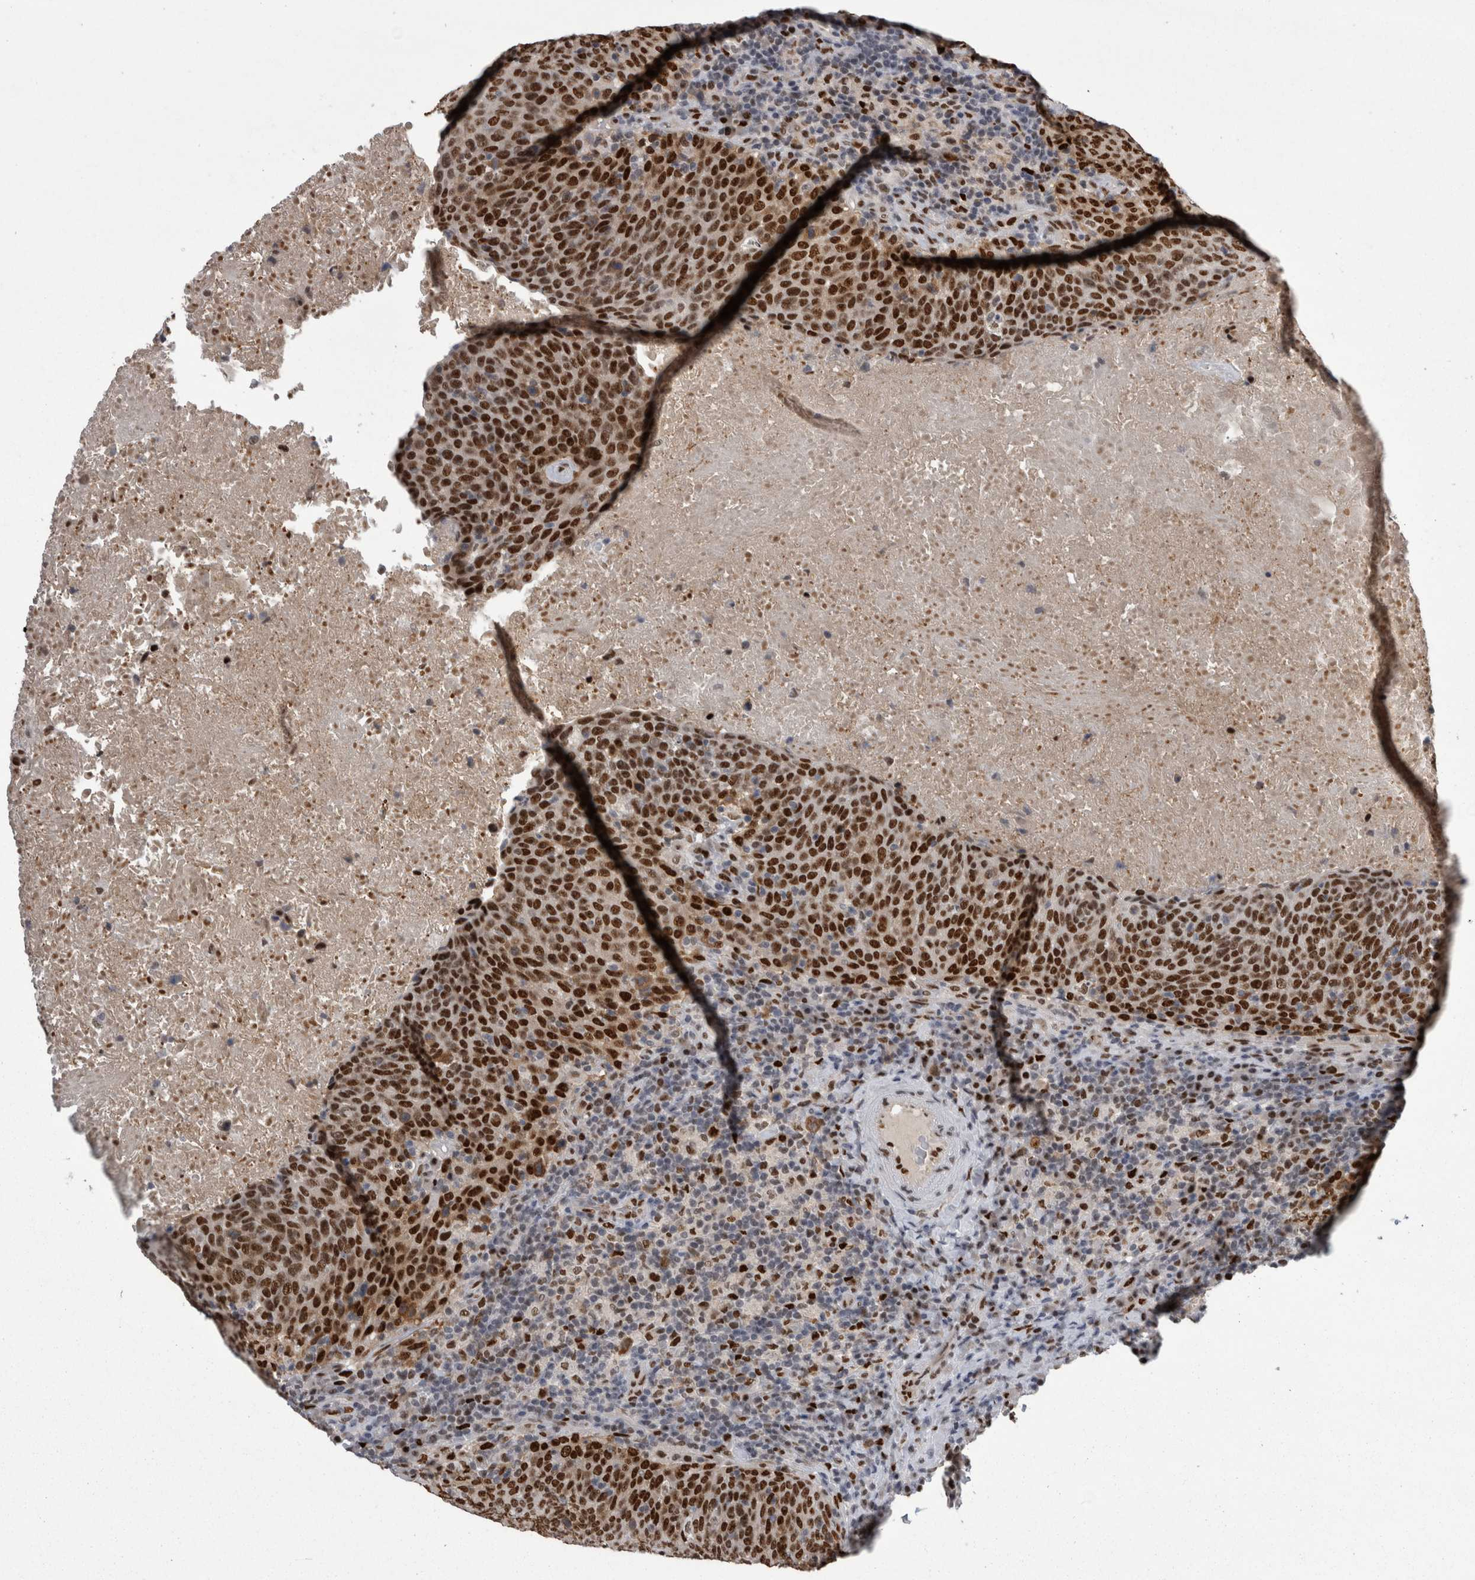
{"staining": {"intensity": "strong", "quantity": ">75%", "location": "nuclear"}, "tissue": "head and neck cancer", "cell_type": "Tumor cells", "image_type": "cancer", "snomed": [{"axis": "morphology", "description": "Squamous cell carcinoma, NOS"}, {"axis": "morphology", "description": "Squamous cell carcinoma, metastatic, NOS"}, {"axis": "topography", "description": "Lymph node"}, {"axis": "topography", "description": "Head-Neck"}], "caption": "A high-resolution image shows immunohistochemistry staining of head and neck metastatic squamous cell carcinoma, which demonstrates strong nuclear staining in about >75% of tumor cells.", "gene": "C1orf54", "patient": {"sex": "male", "age": 62}}